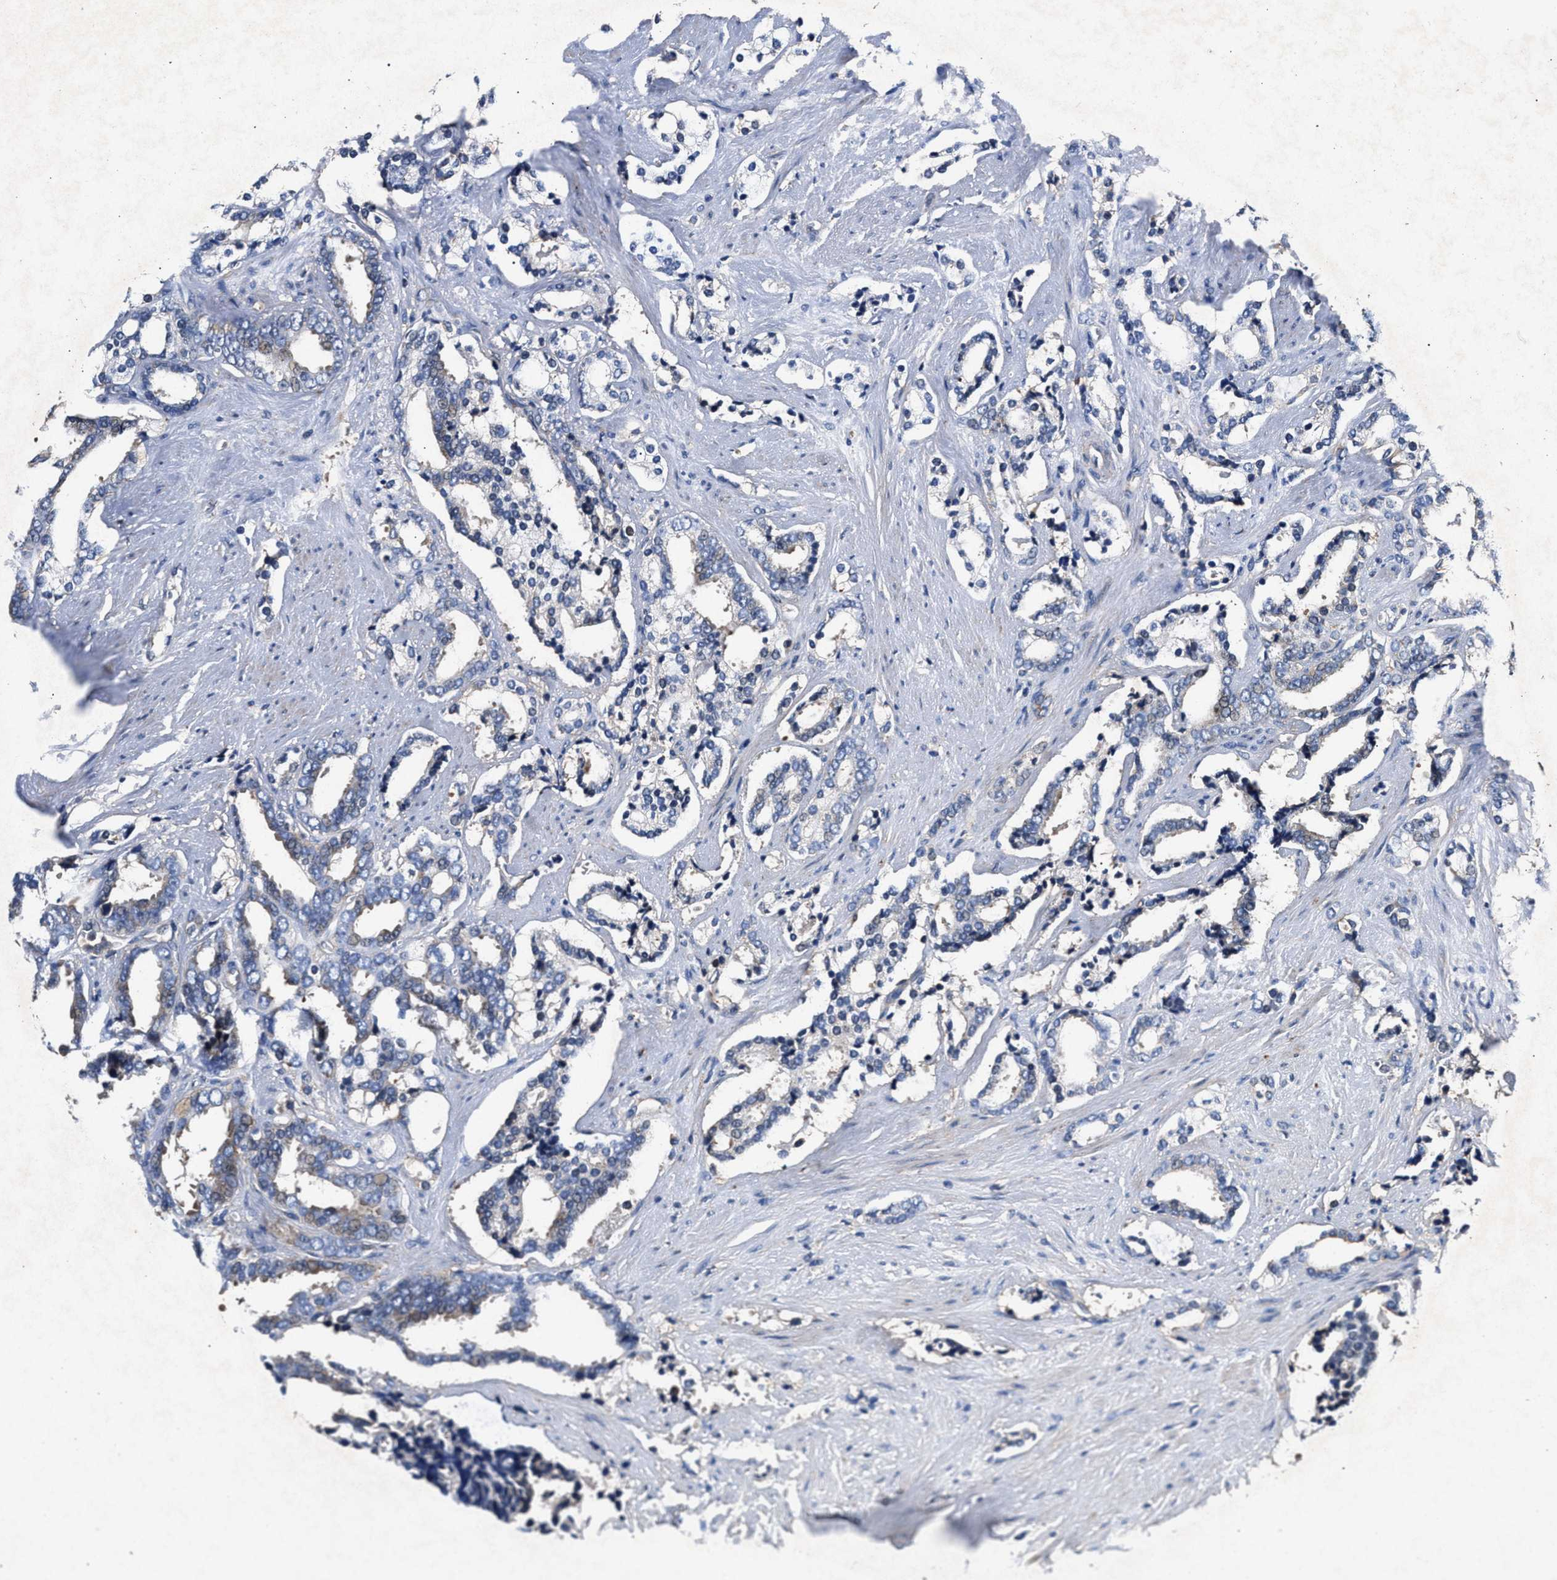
{"staining": {"intensity": "negative", "quantity": "none", "location": "none"}, "tissue": "prostate cancer", "cell_type": "Tumor cells", "image_type": "cancer", "snomed": [{"axis": "morphology", "description": "Adenocarcinoma, High grade"}, {"axis": "topography", "description": "Prostate"}], "caption": "IHC of adenocarcinoma (high-grade) (prostate) shows no expression in tumor cells.", "gene": "NFKB2", "patient": {"sex": "male", "age": 67}}